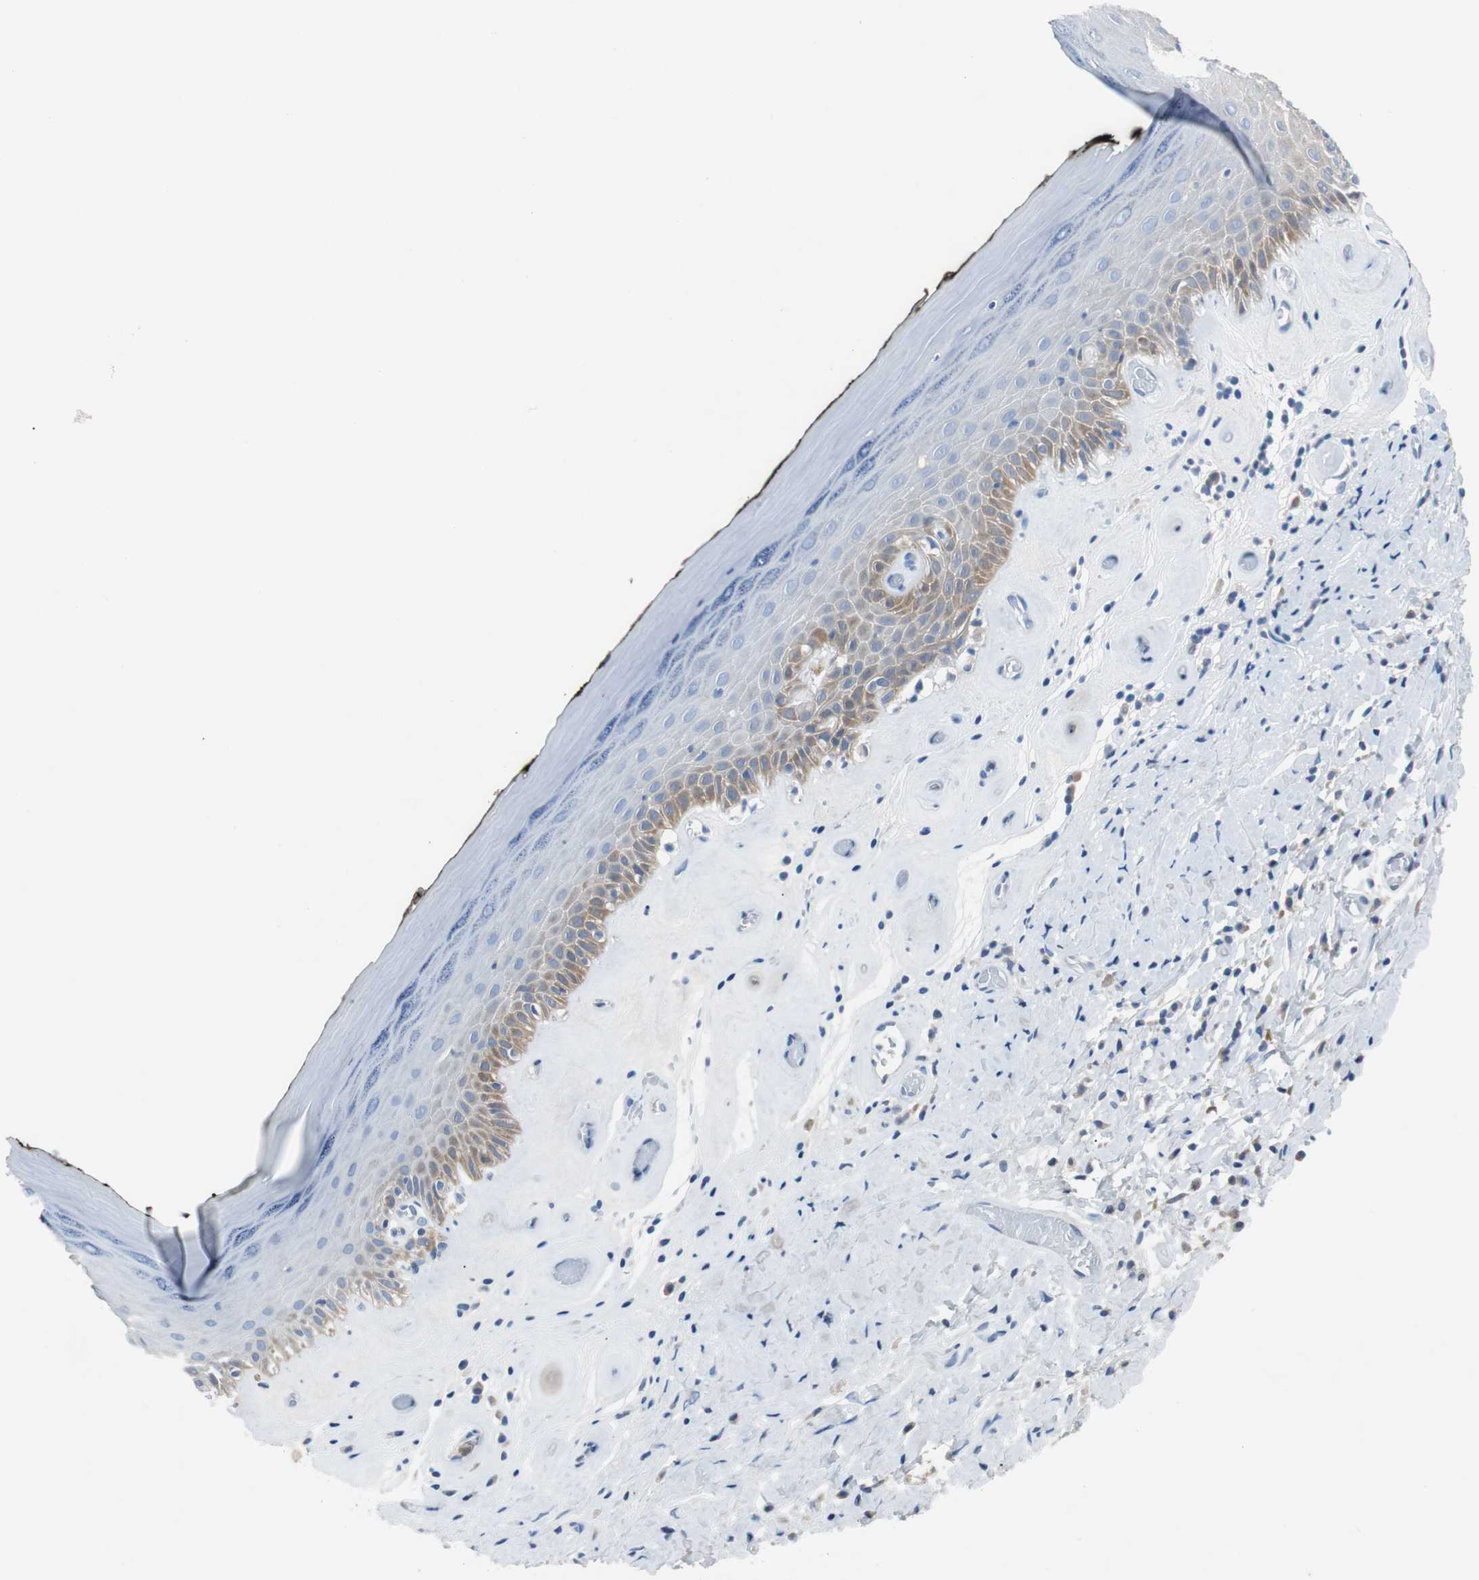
{"staining": {"intensity": "moderate", "quantity": "<25%", "location": "cytoplasmic/membranous"}, "tissue": "skin", "cell_type": "Epidermal cells", "image_type": "normal", "snomed": [{"axis": "morphology", "description": "Normal tissue, NOS"}, {"axis": "morphology", "description": "Inflammation, NOS"}, {"axis": "topography", "description": "Vulva"}], "caption": "High-power microscopy captured an immunohistochemistry image of unremarkable skin, revealing moderate cytoplasmic/membranous staining in approximately <25% of epidermal cells. (DAB (3,3'-diaminobenzidine) IHC, brown staining for protein, blue staining for nuclei).", "gene": "EEF2K", "patient": {"sex": "female", "age": 84}}